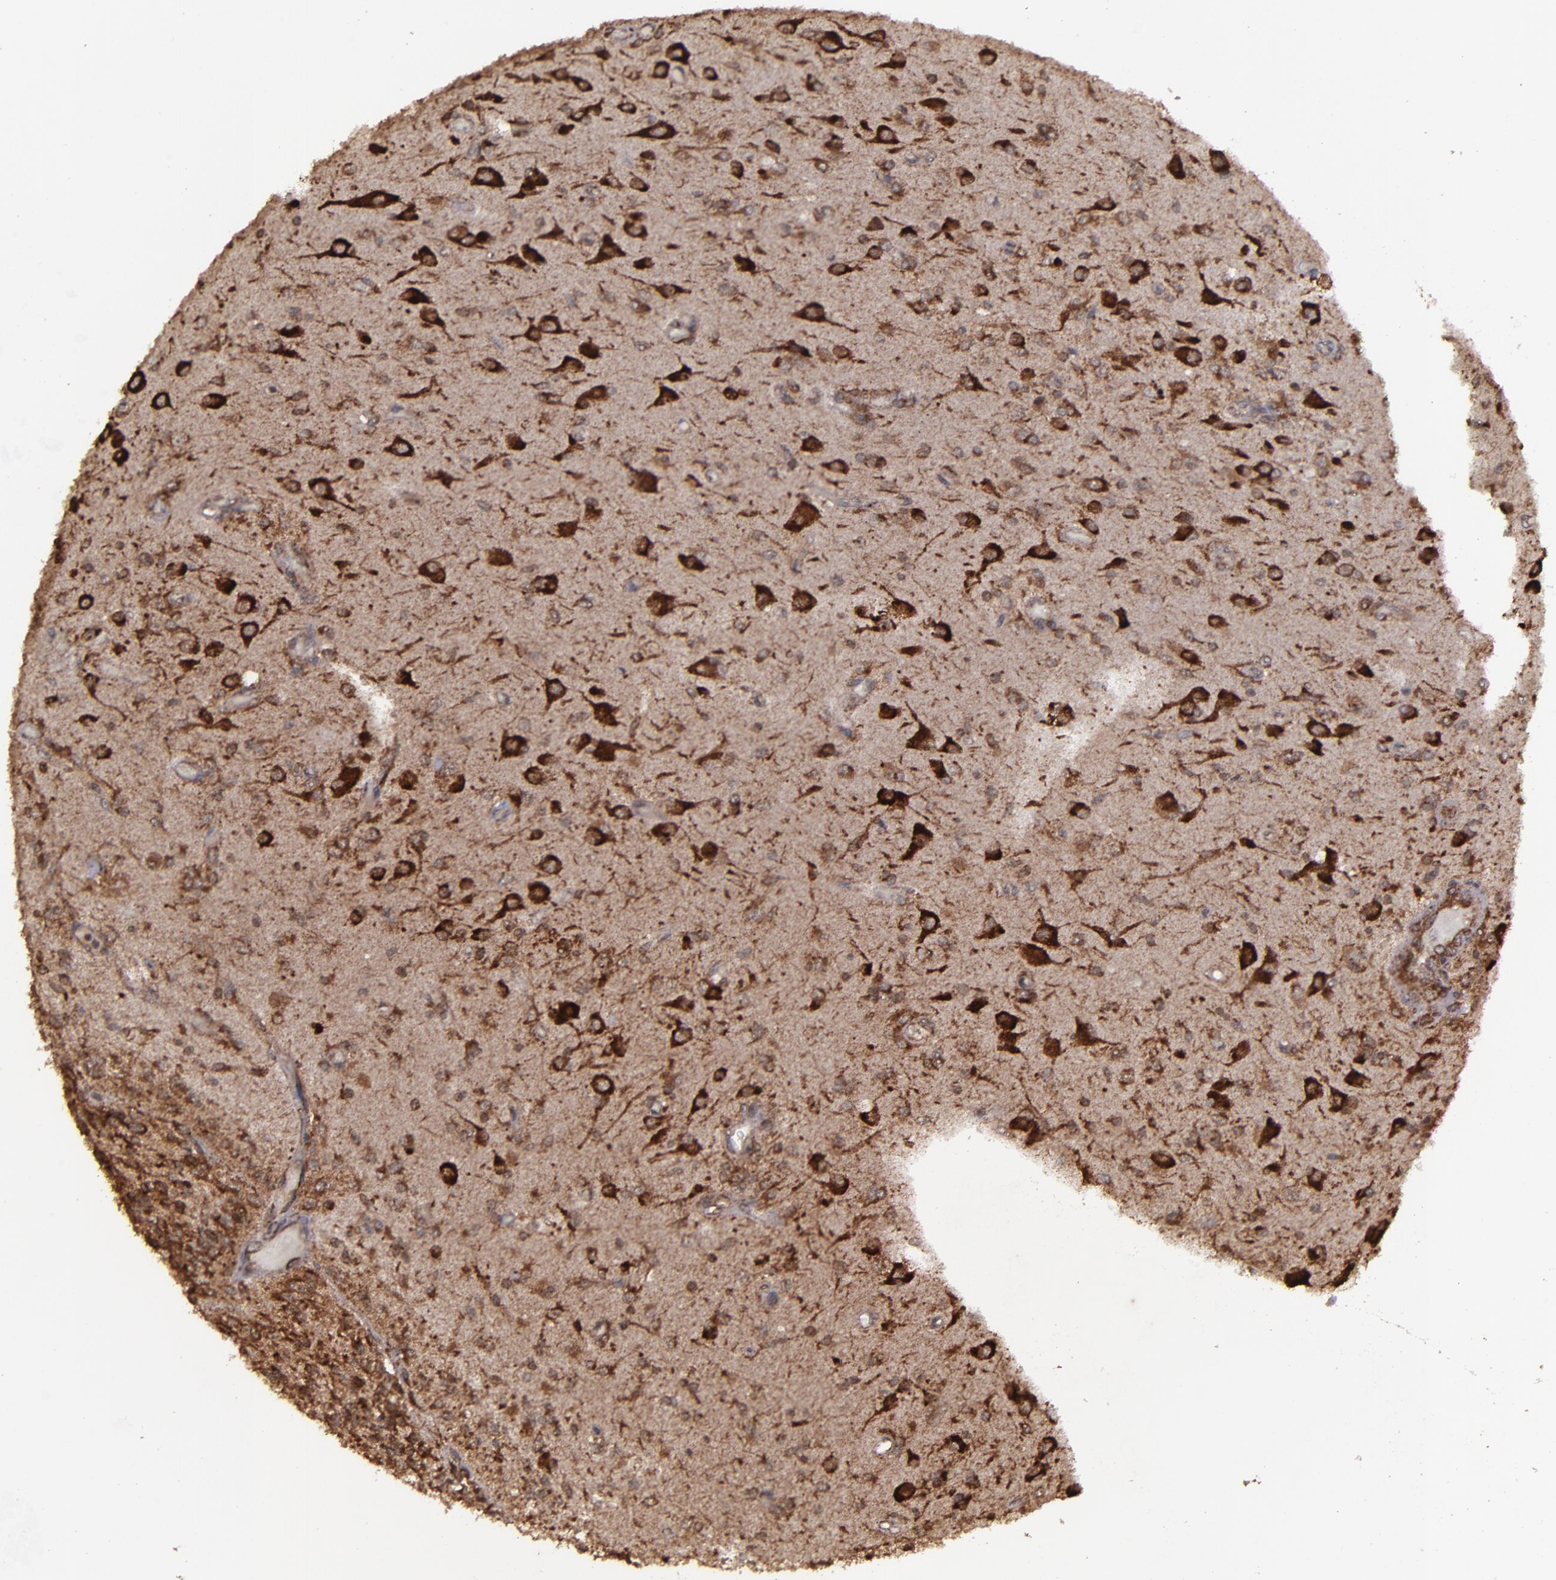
{"staining": {"intensity": "strong", "quantity": ">75%", "location": "cytoplasmic/membranous,nuclear"}, "tissue": "glioma", "cell_type": "Tumor cells", "image_type": "cancer", "snomed": [{"axis": "morphology", "description": "Normal tissue, NOS"}, {"axis": "morphology", "description": "Glioma, malignant, High grade"}, {"axis": "topography", "description": "Cerebral cortex"}], "caption": "Protein analysis of malignant glioma (high-grade) tissue demonstrates strong cytoplasmic/membranous and nuclear expression in about >75% of tumor cells.", "gene": "EIF4ENIF1", "patient": {"sex": "male", "age": 77}}